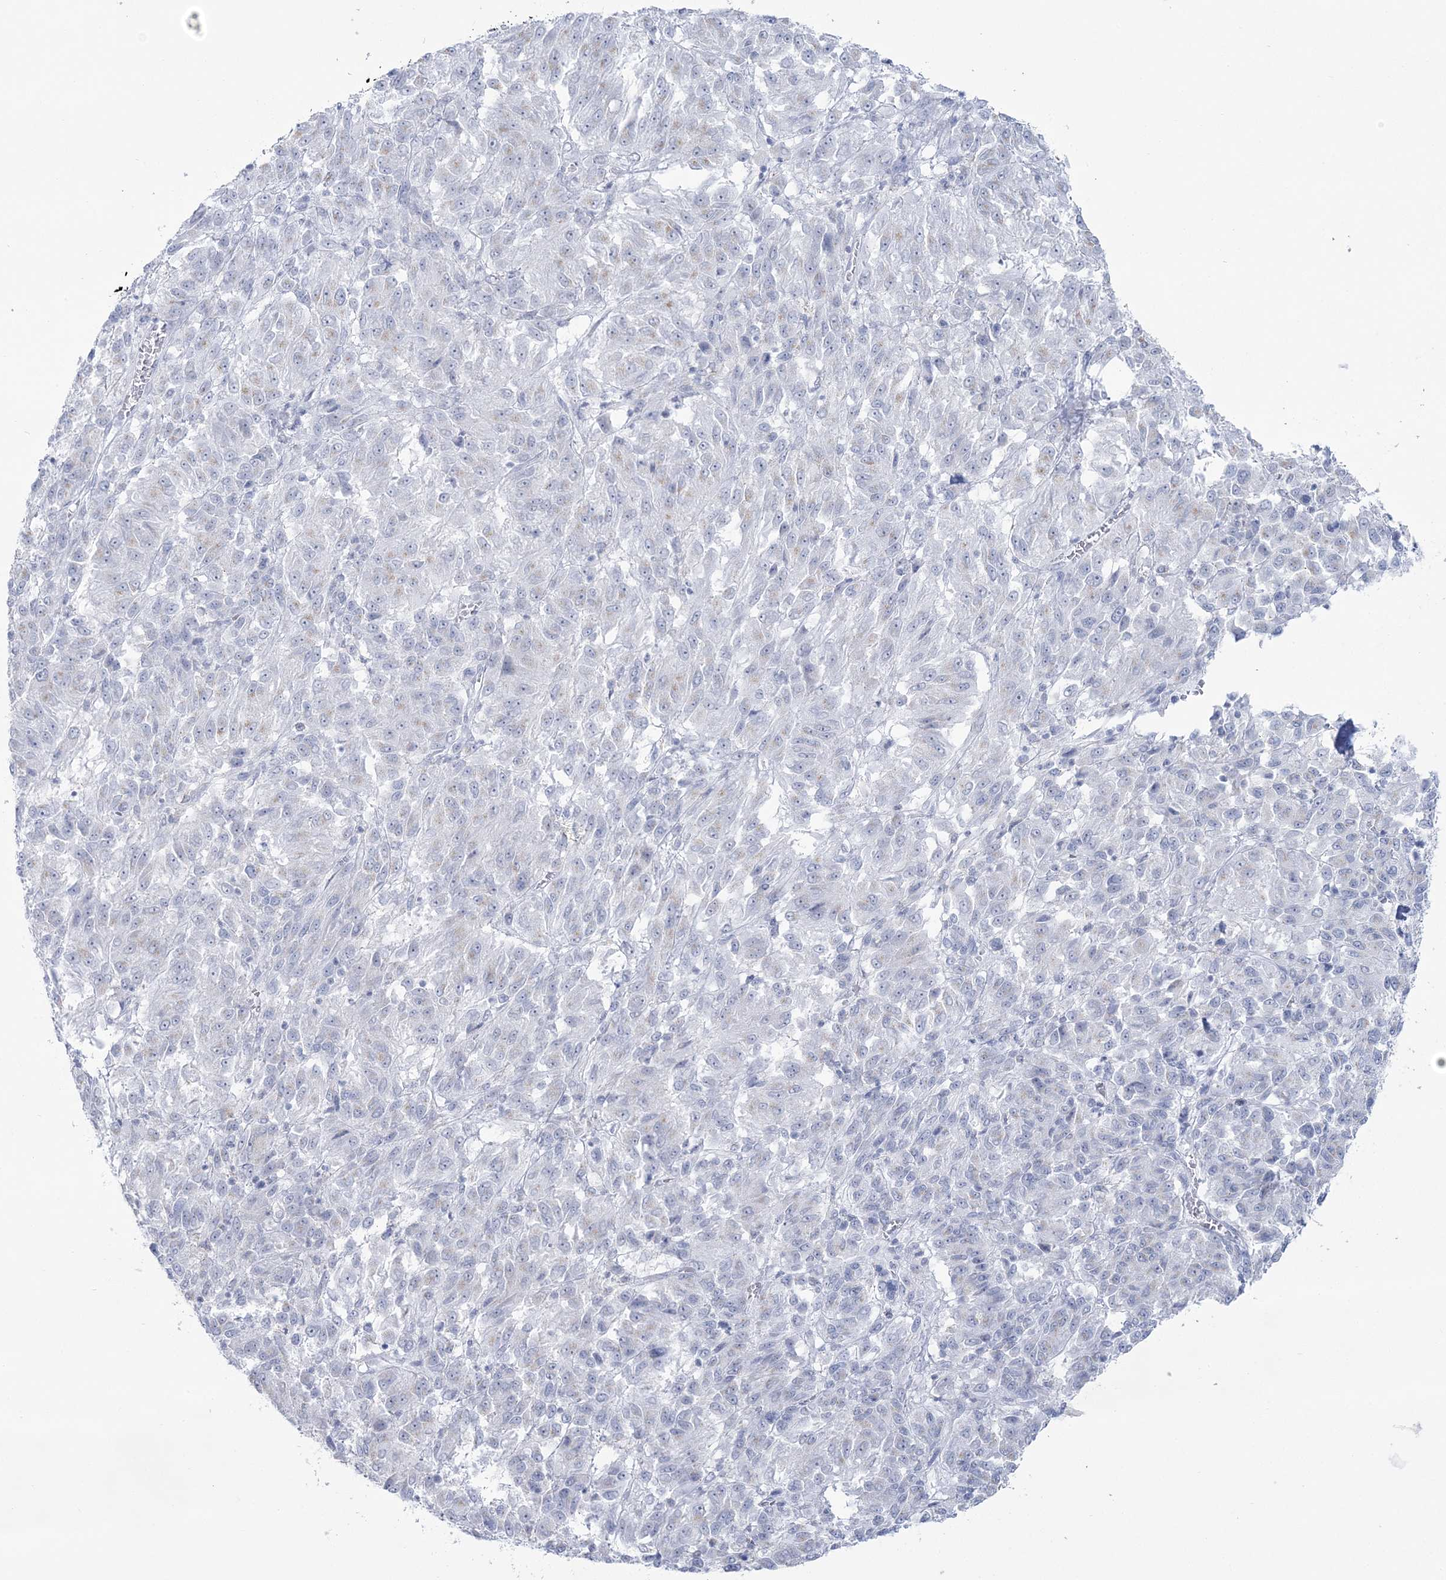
{"staining": {"intensity": "negative", "quantity": "none", "location": "none"}, "tissue": "melanoma", "cell_type": "Tumor cells", "image_type": "cancer", "snomed": [{"axis": "morphology", "description": "Malignant melanoma, Metastatic site"}, {"axis": "topography", "description": "Lung"}], "caption": "There is no significant positivity in tumor cells of melanoma. (DAB (3,3'-diaminobenzidine) IHC, high magnification).", "gene": "ZNF843", "patient": {"sex": "male", "age": 64}}